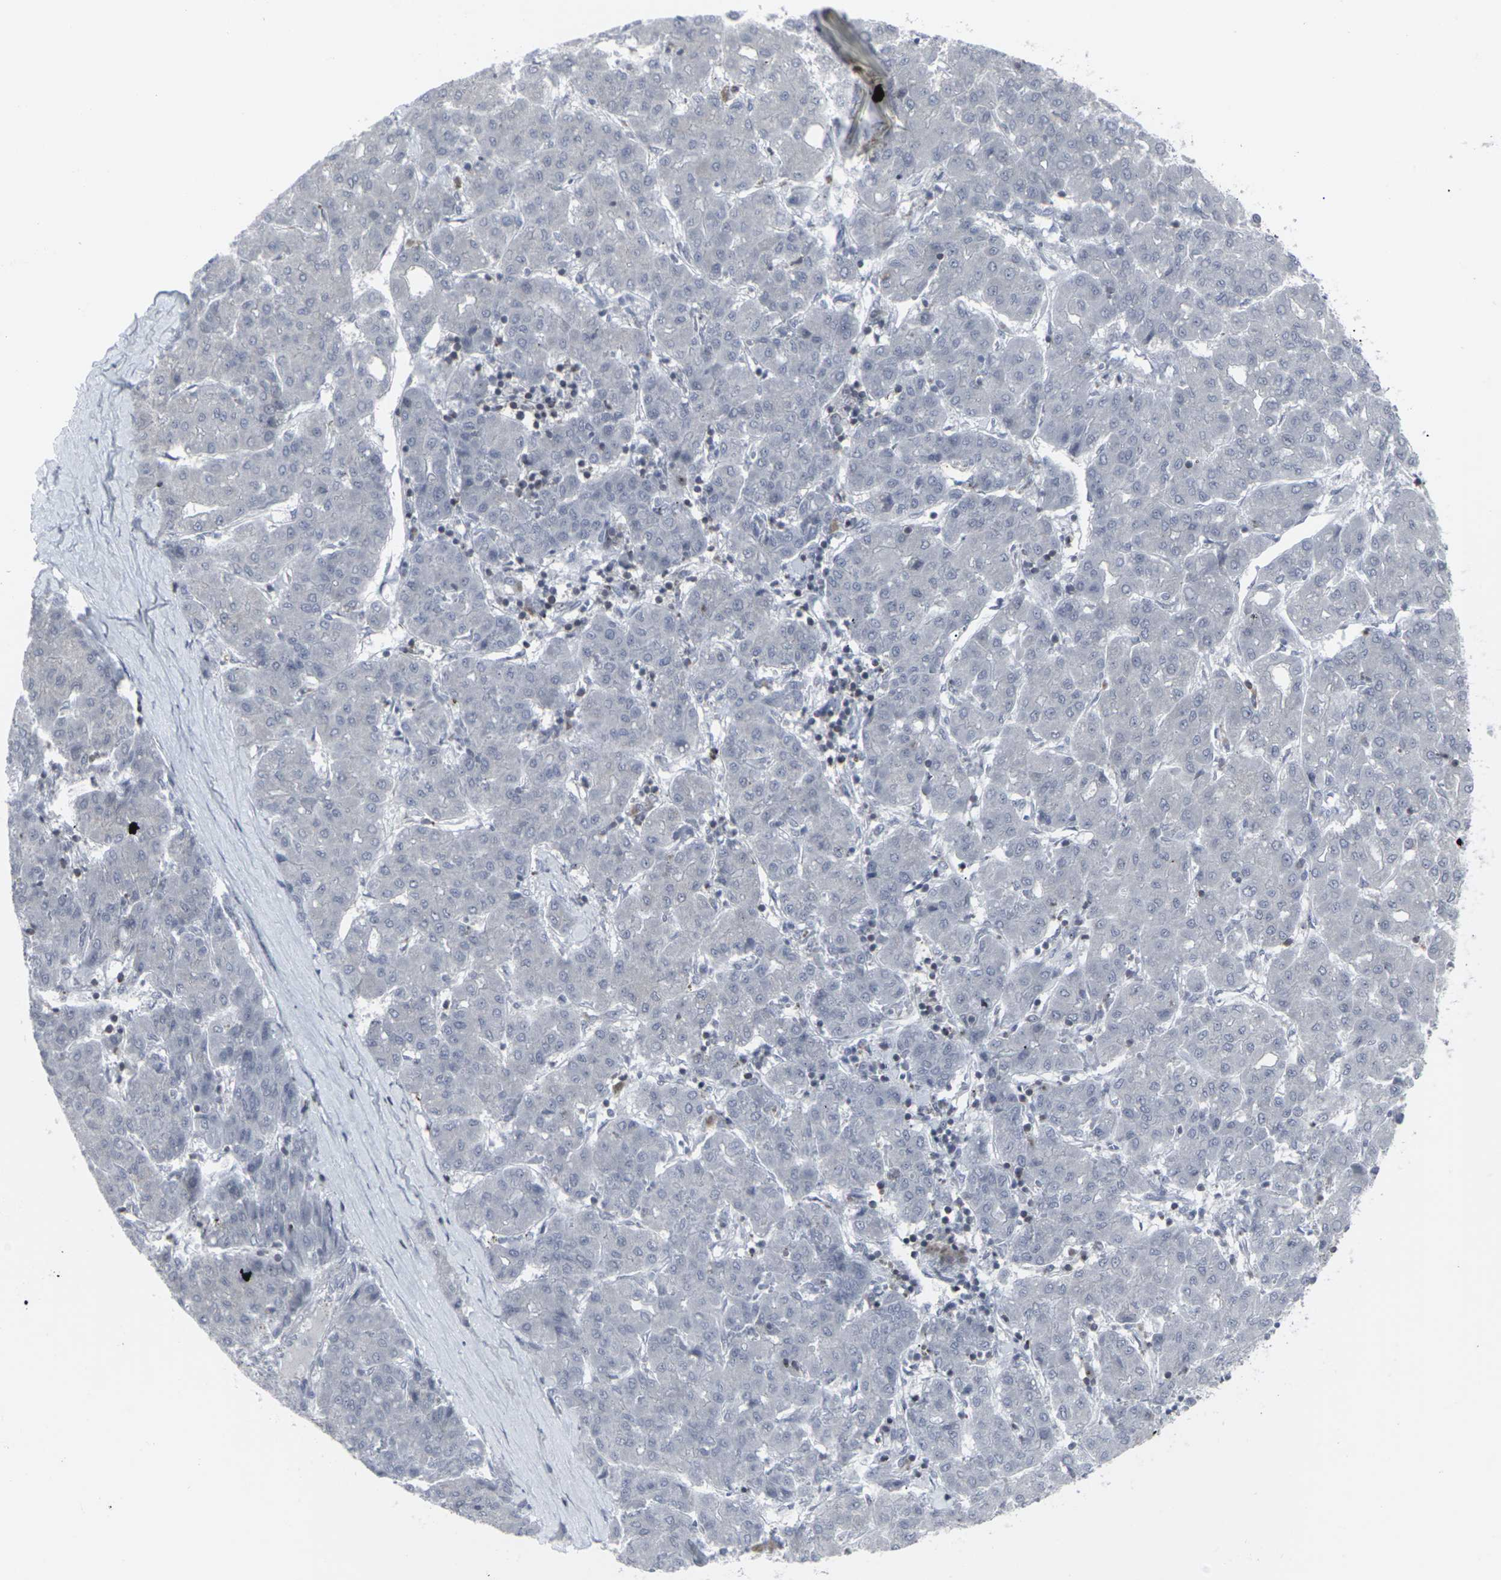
{"staining": {"intensity": "negative", "quantity": "none", "location": "none"}, "tissue": "liver cancer", "cell_type": "Tumor cells", "image_type": "cancer", "snomed": [{"axis": "morphology", "description": "Carcinoma, Hepatocellular, NOS"}, {"axis": "topography", "description": "Liver"}], "caption": "Hepatocellular carcinoma (liver) was stained to show a protein in brown. There is no significant positivity in tumor cells.", "gene": "APOBEC2", "patient": {"sex": "male", "age": 65}}